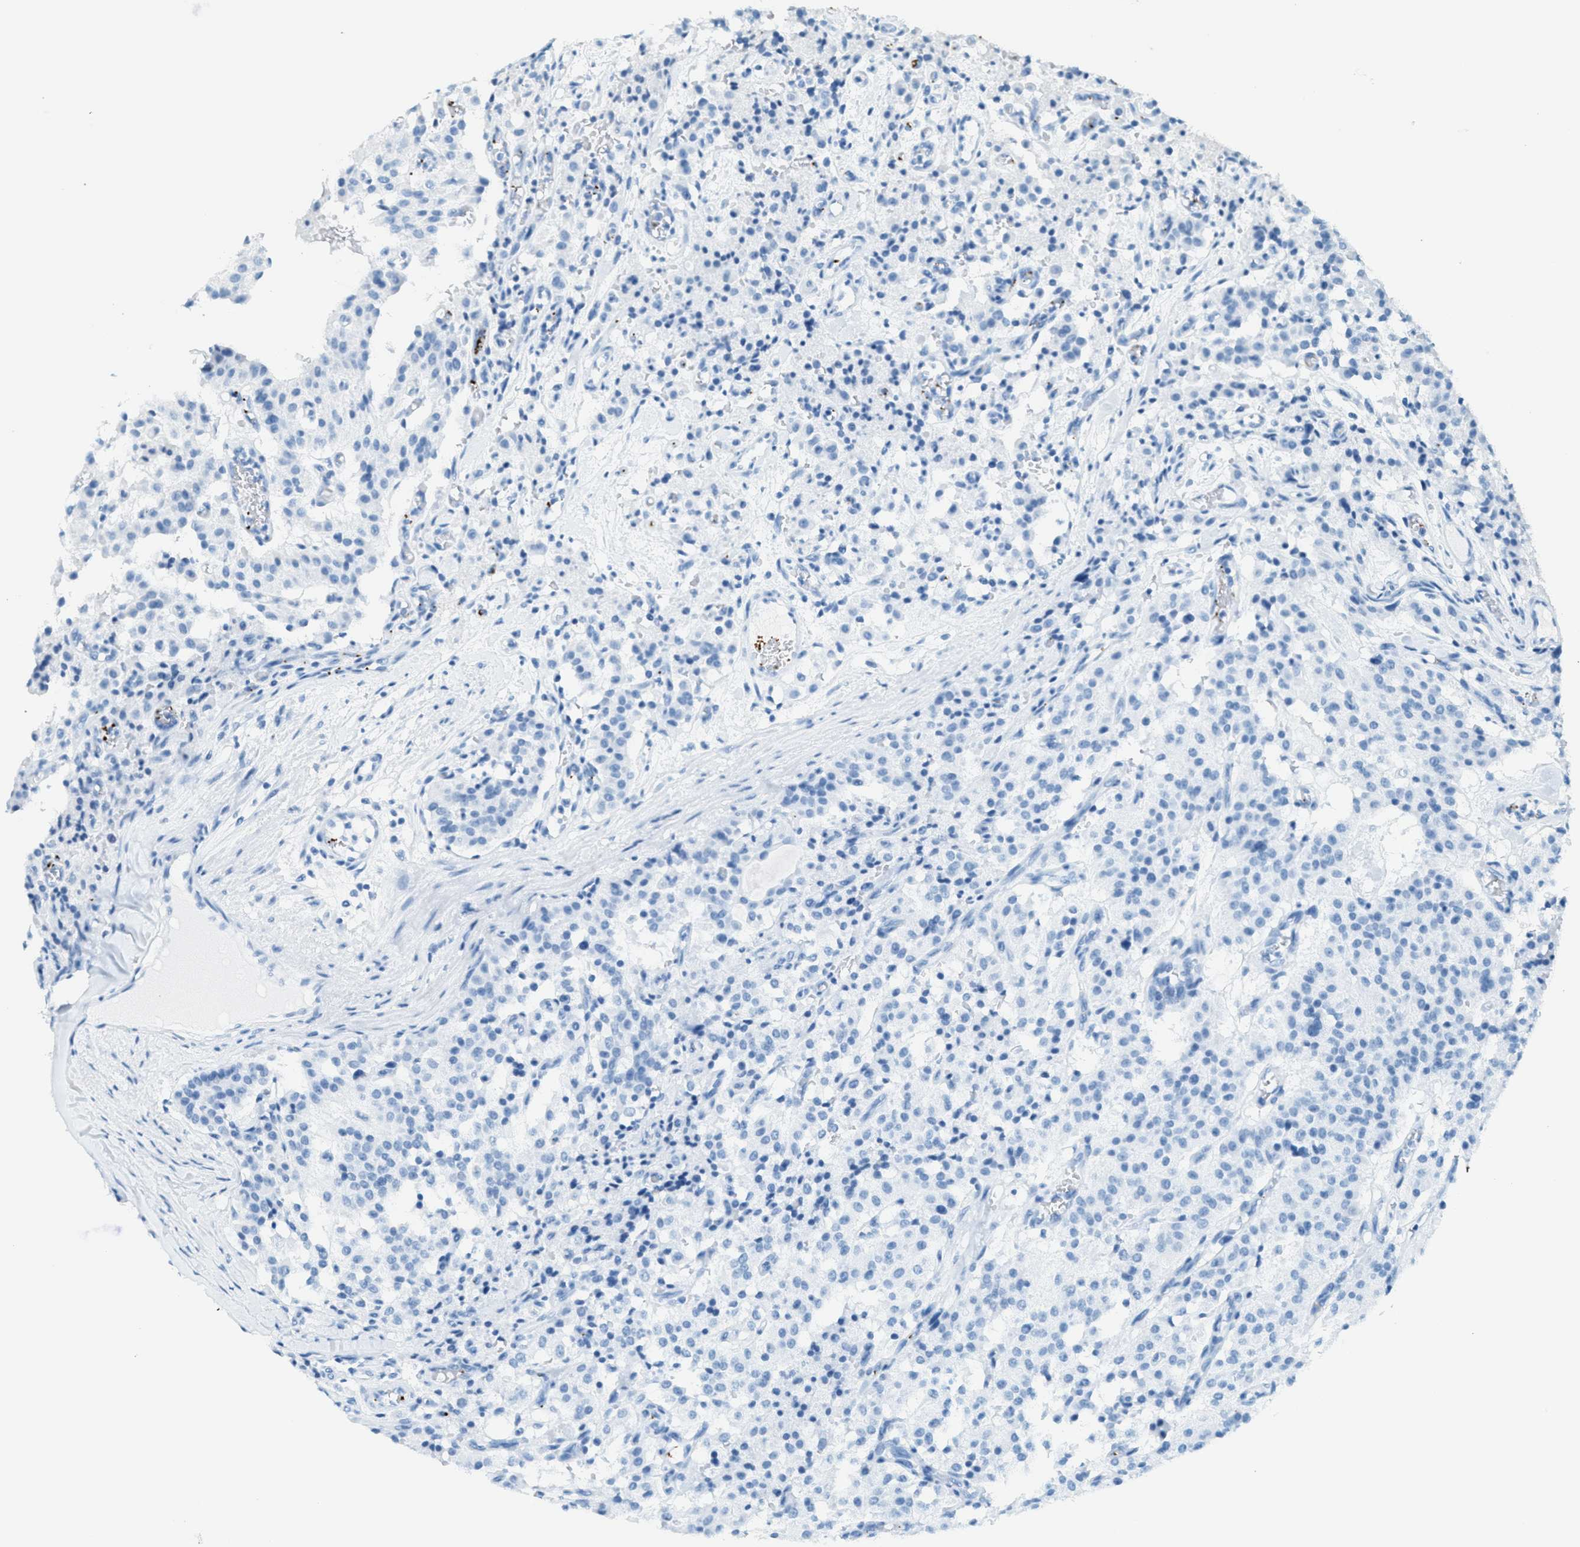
{"staining": {"intensity": "negative", "quantity": "none", "location": "none"}, "tissue": "carcinoid", "cell_type": "Tumor cells", "image_type": "cancer", "snomed": [{"axis": "morphology", "description": "Carcinoid, malignant, NOS"}, {"axis": "topography", "description": "Lung"}], "caption": "Tumor cells show no significant protein staining in carcinoid. Brightfield microscopy of immunohistochemistry stained with DAB (3,3'-diaminobenzidine) (brown) and hematoxylin (blue), captured at high magnification.", "gene": "PPBP", "patient": {"sex": "male", "age": 30}}